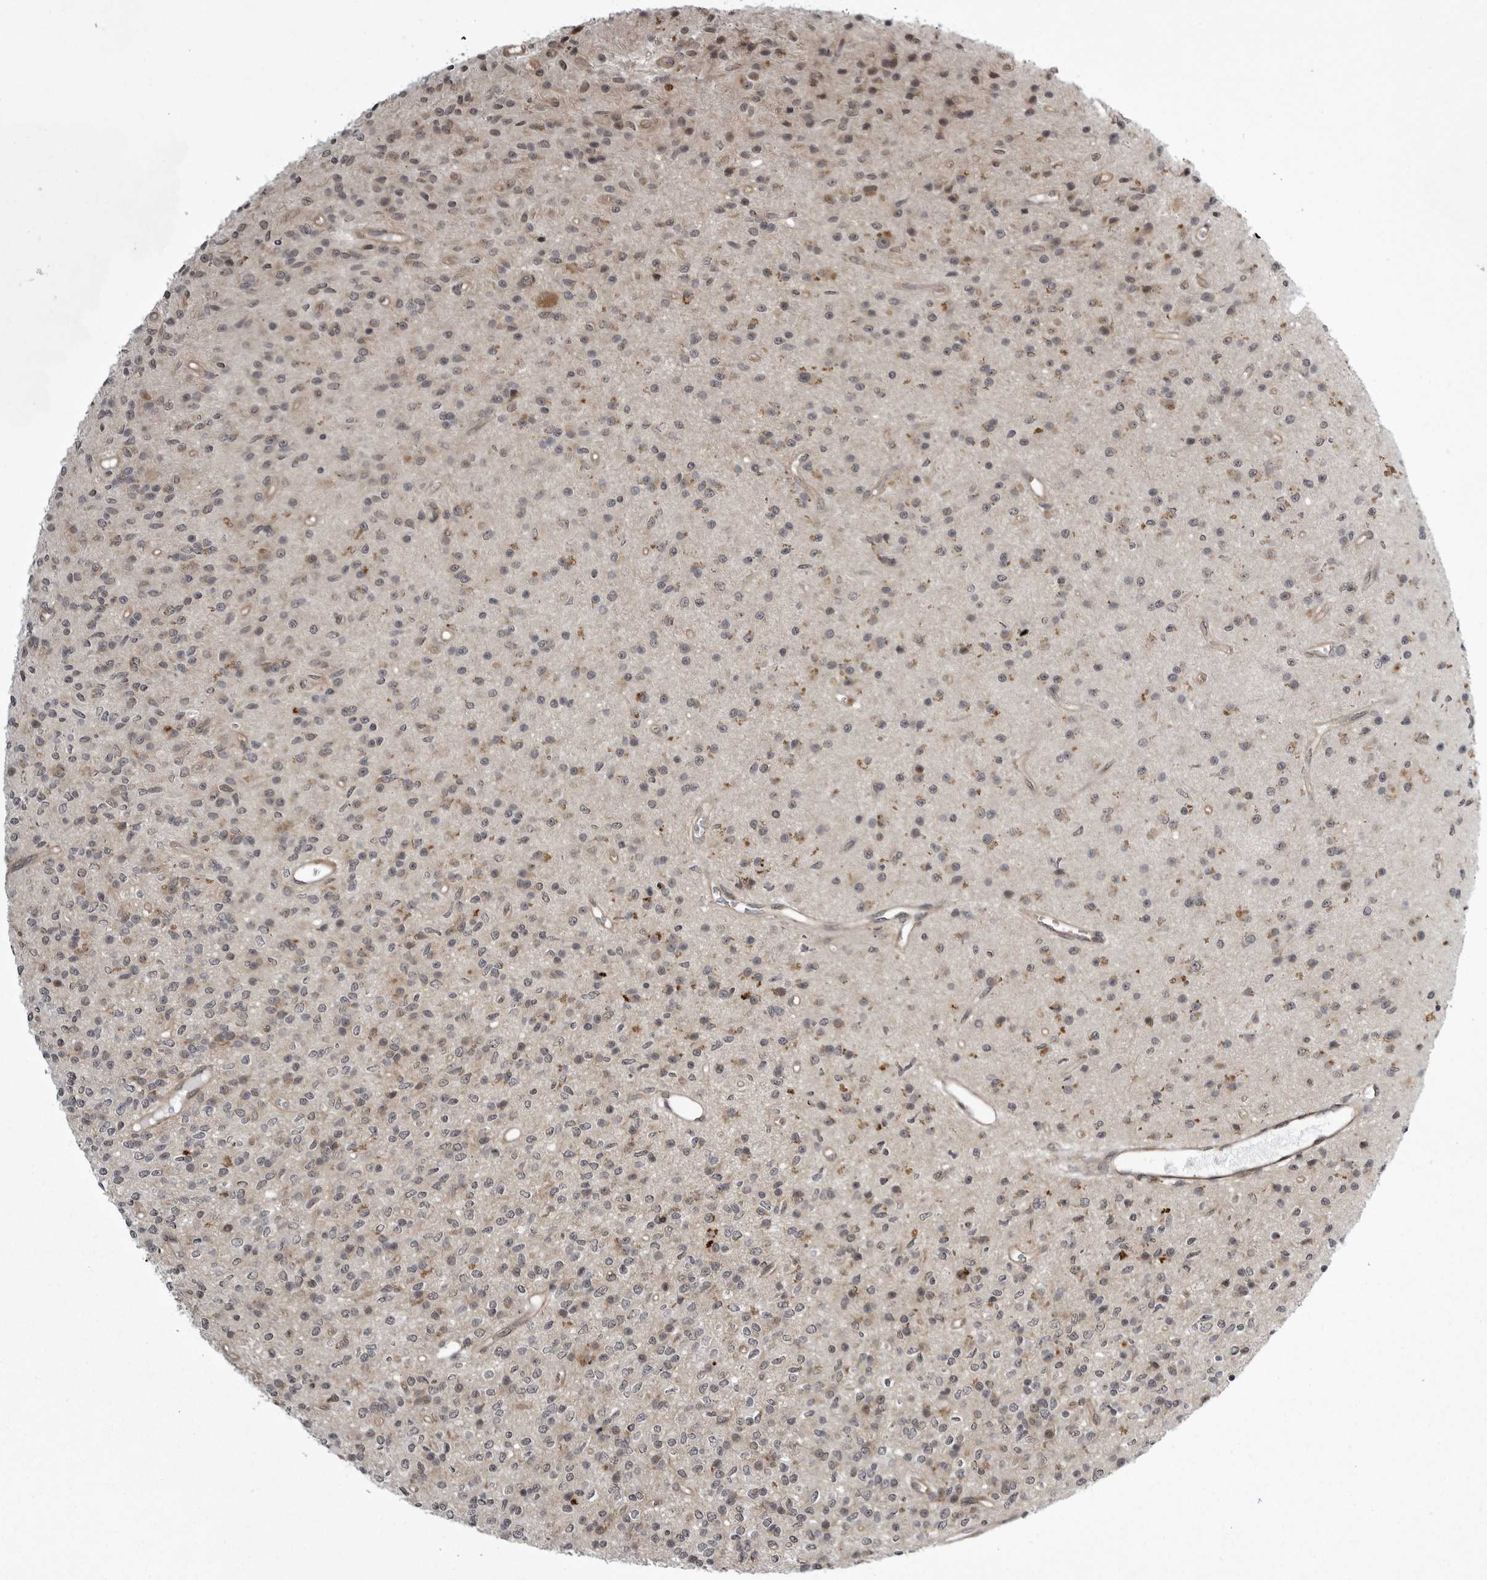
{"staining": {"intensity": "weak", "quantity": "25%-75%", "location": "cytoplasmic/membranous,nuclear"}, "tissue": "glioma", "cell_type": "Tumor cells", "image_type": "cancer", "snomed": [{"axis": "morphology", "description": "Glioma, malignant, High grade"}, {"axis": "topography", "description": "Brain"}], "caption": "Human glioma stained with a brown dye demonstrates weak cytoplasmic/membranous and nuclear positive positivity in about 25%-75% of tumor cells.", "gene": "SNX16", "patient": {"sex": "male", "age": 34}}